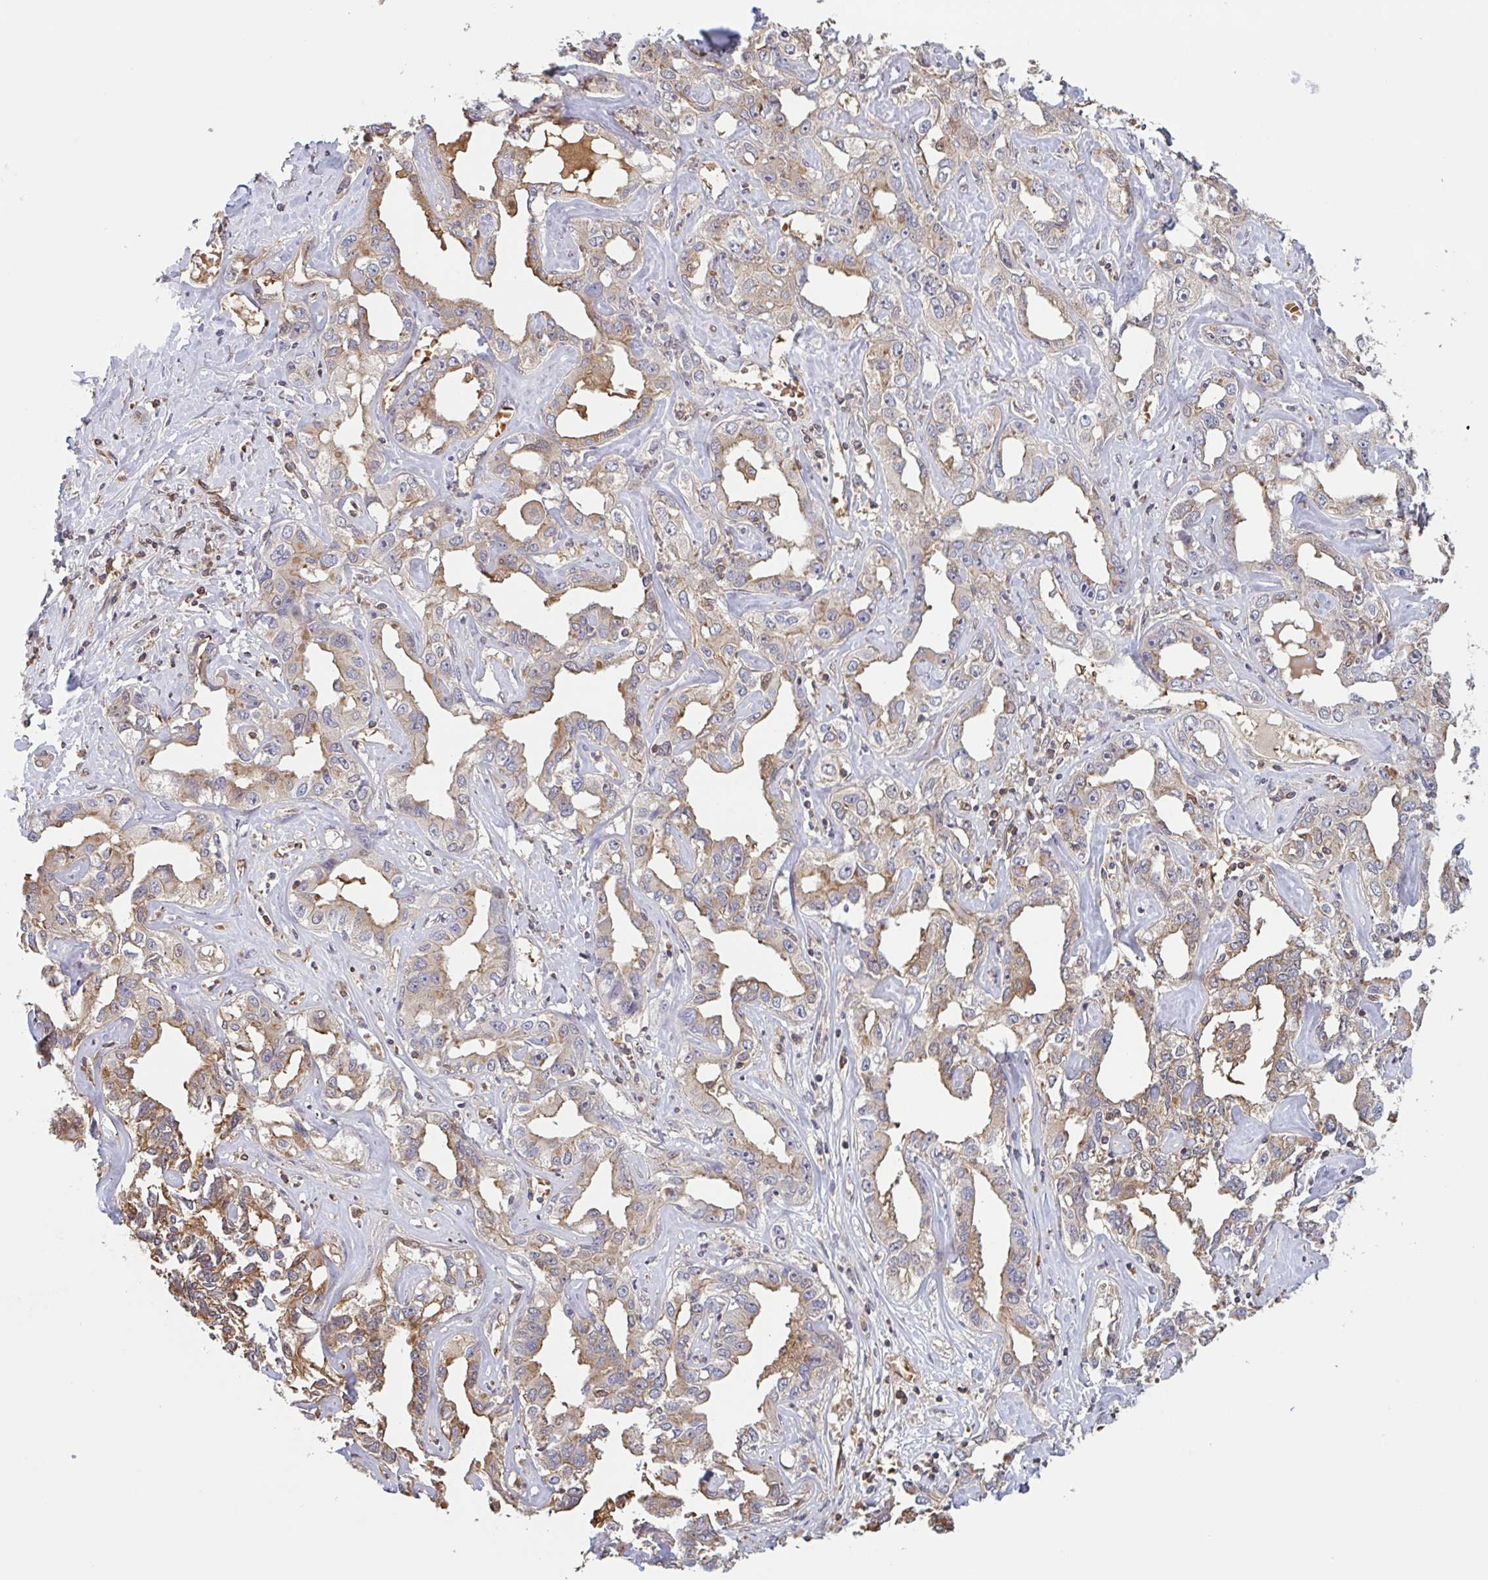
{"staining": {"intensity": "weak", "quantity": ">75%", "location": "cytoplasmic/membranous"}, "tissue": "liver cancer", "cell_type": "Tumor cells", "image_type": "cancer", "snomed": [{"axis": "morphology", "description": "Cholangiocarcinoma"}, {"axis": "topography", "description": "Liver"}], "caption": "Immunohistochemical staining of liver cancer (cholangiocarcinoma) shows low levels of weak cytoplasmic/membranous protein positivity in about >75% of tumor cells. (DAB (3,3'-diaminobenzidine) = brown stain, brightfield microscopy at high magnification).", "gene": "OTOP2", "patient": {"sex": "male", "age": 59}}